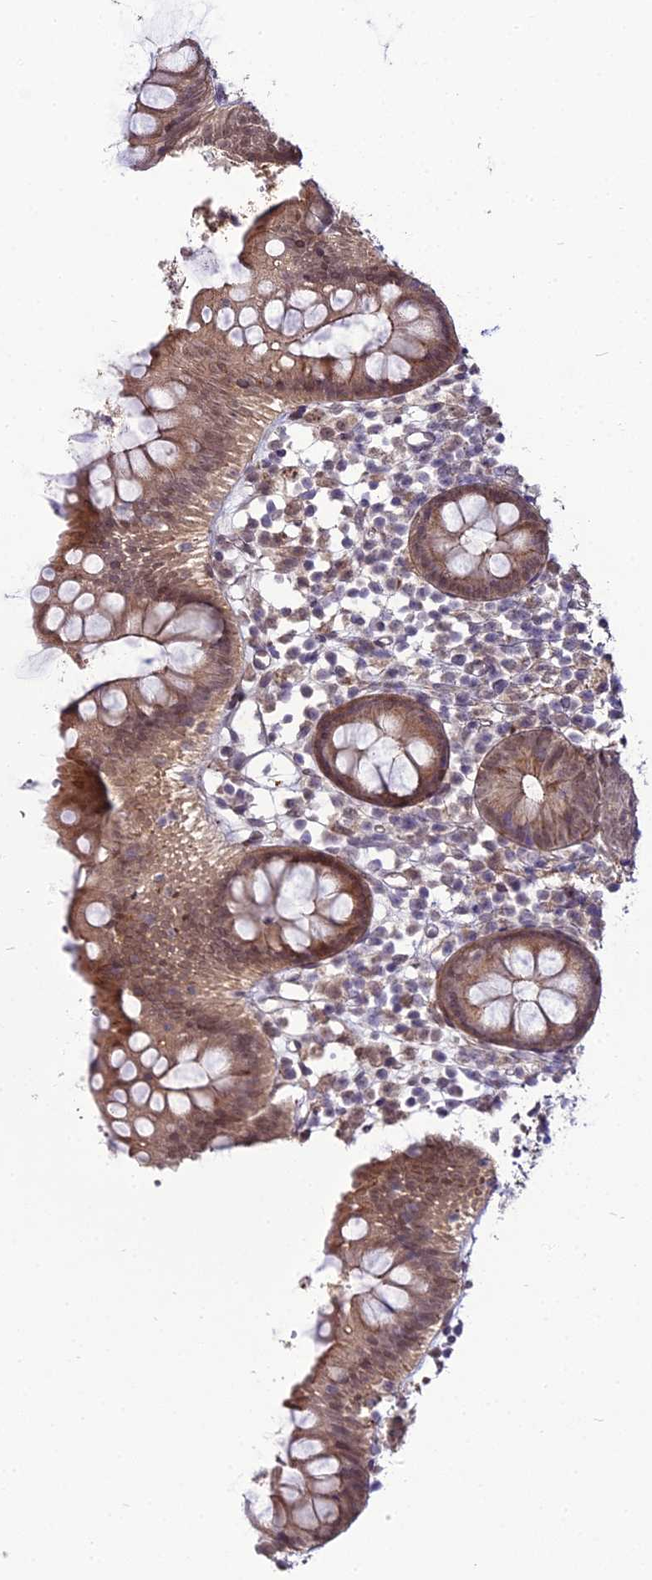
{"staining": {"intensity": "moderate", "quantity": ">75%", "location": "cytoplasmic/membranous"}, "tissue": "appendix", "cell_type": "Glandular cells", "image_type": "normal", "snomed": [{"axis": "morphology", "description": "Normal tissue, NOS"}, {"axis": "topography", "description": "Appendix"}], "caption": "Moderate cytoplasmic/membranous positivity is present in approximately >75% of glandular cells in benign appendix.", "gene": "TROAP", "patient": {"sex": "female", "age": 20}}